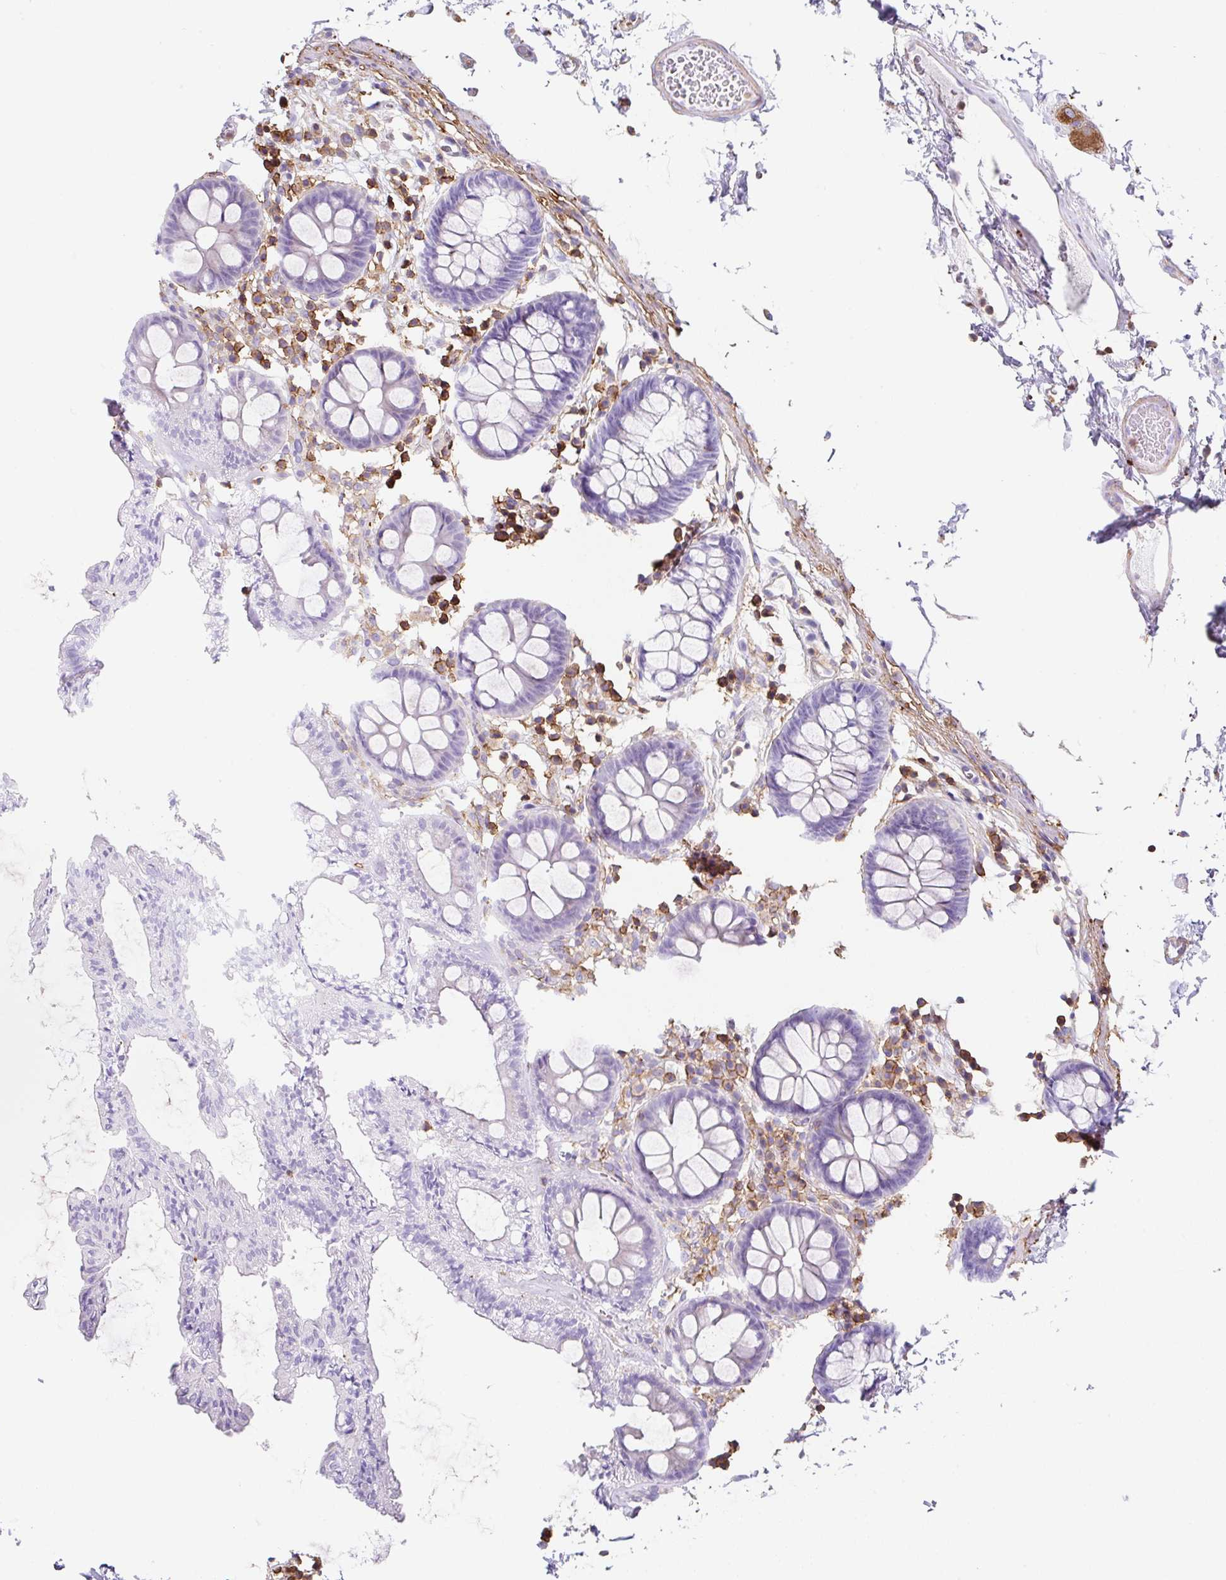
{"staining": {"intensity": "negative", "quantity": "none", "location": "none"}, "tissue": "colon", "cell_type": "Endothelial cells", "image_type": "normal", "snomed": [{"axis": "morphology", "description": "Normal tissue, NOS"}, {"axis": "topography", "description": "Colon"}, {"axis": "topography", "description": "Peripheral nerve tissue"}], "caption": "Colon stained for a protein using IHC exhibits no expression endothelial cells.", "gene": "MTTP", "patient": {"sex": "male", "age": 84}}